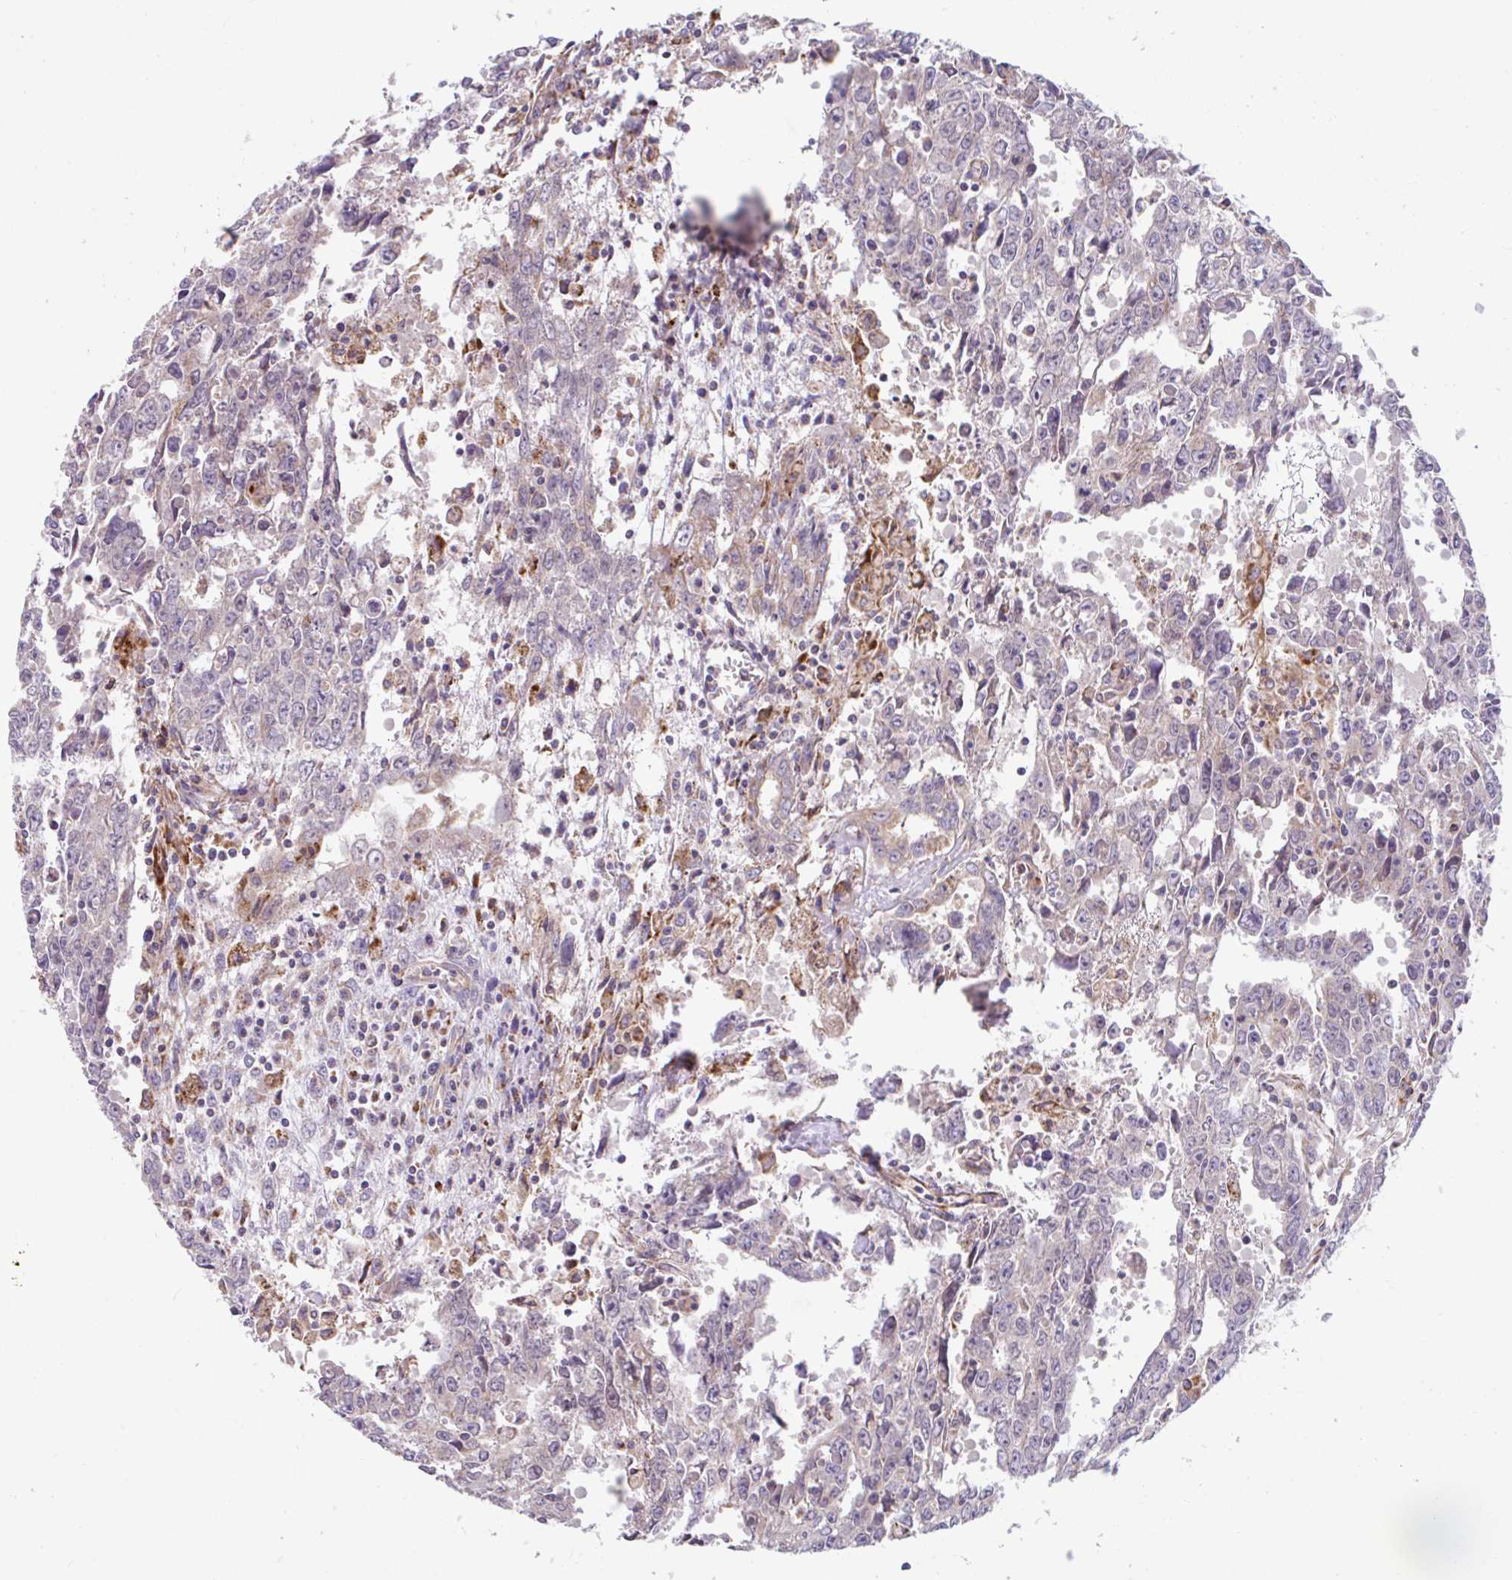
{"staining": {"intensity": "negative", "quantity": "none", "location": "none"}, "tissue": "testis cancer", "cell_type": "Tumor cells", "image_type": "cancer", "snomed": [{"axis": "morphology", "description": "Carcinoma, Embryonal, NOS"}, {"axis": "topography", "description": "Testis"}], "caption": "This is a micrograph of IHC staining of testis embryonal carcinoma, which shows no staining in tumor cells.", "gene": "RALBP1", "patient": {"sex": "male", "age": 22}}